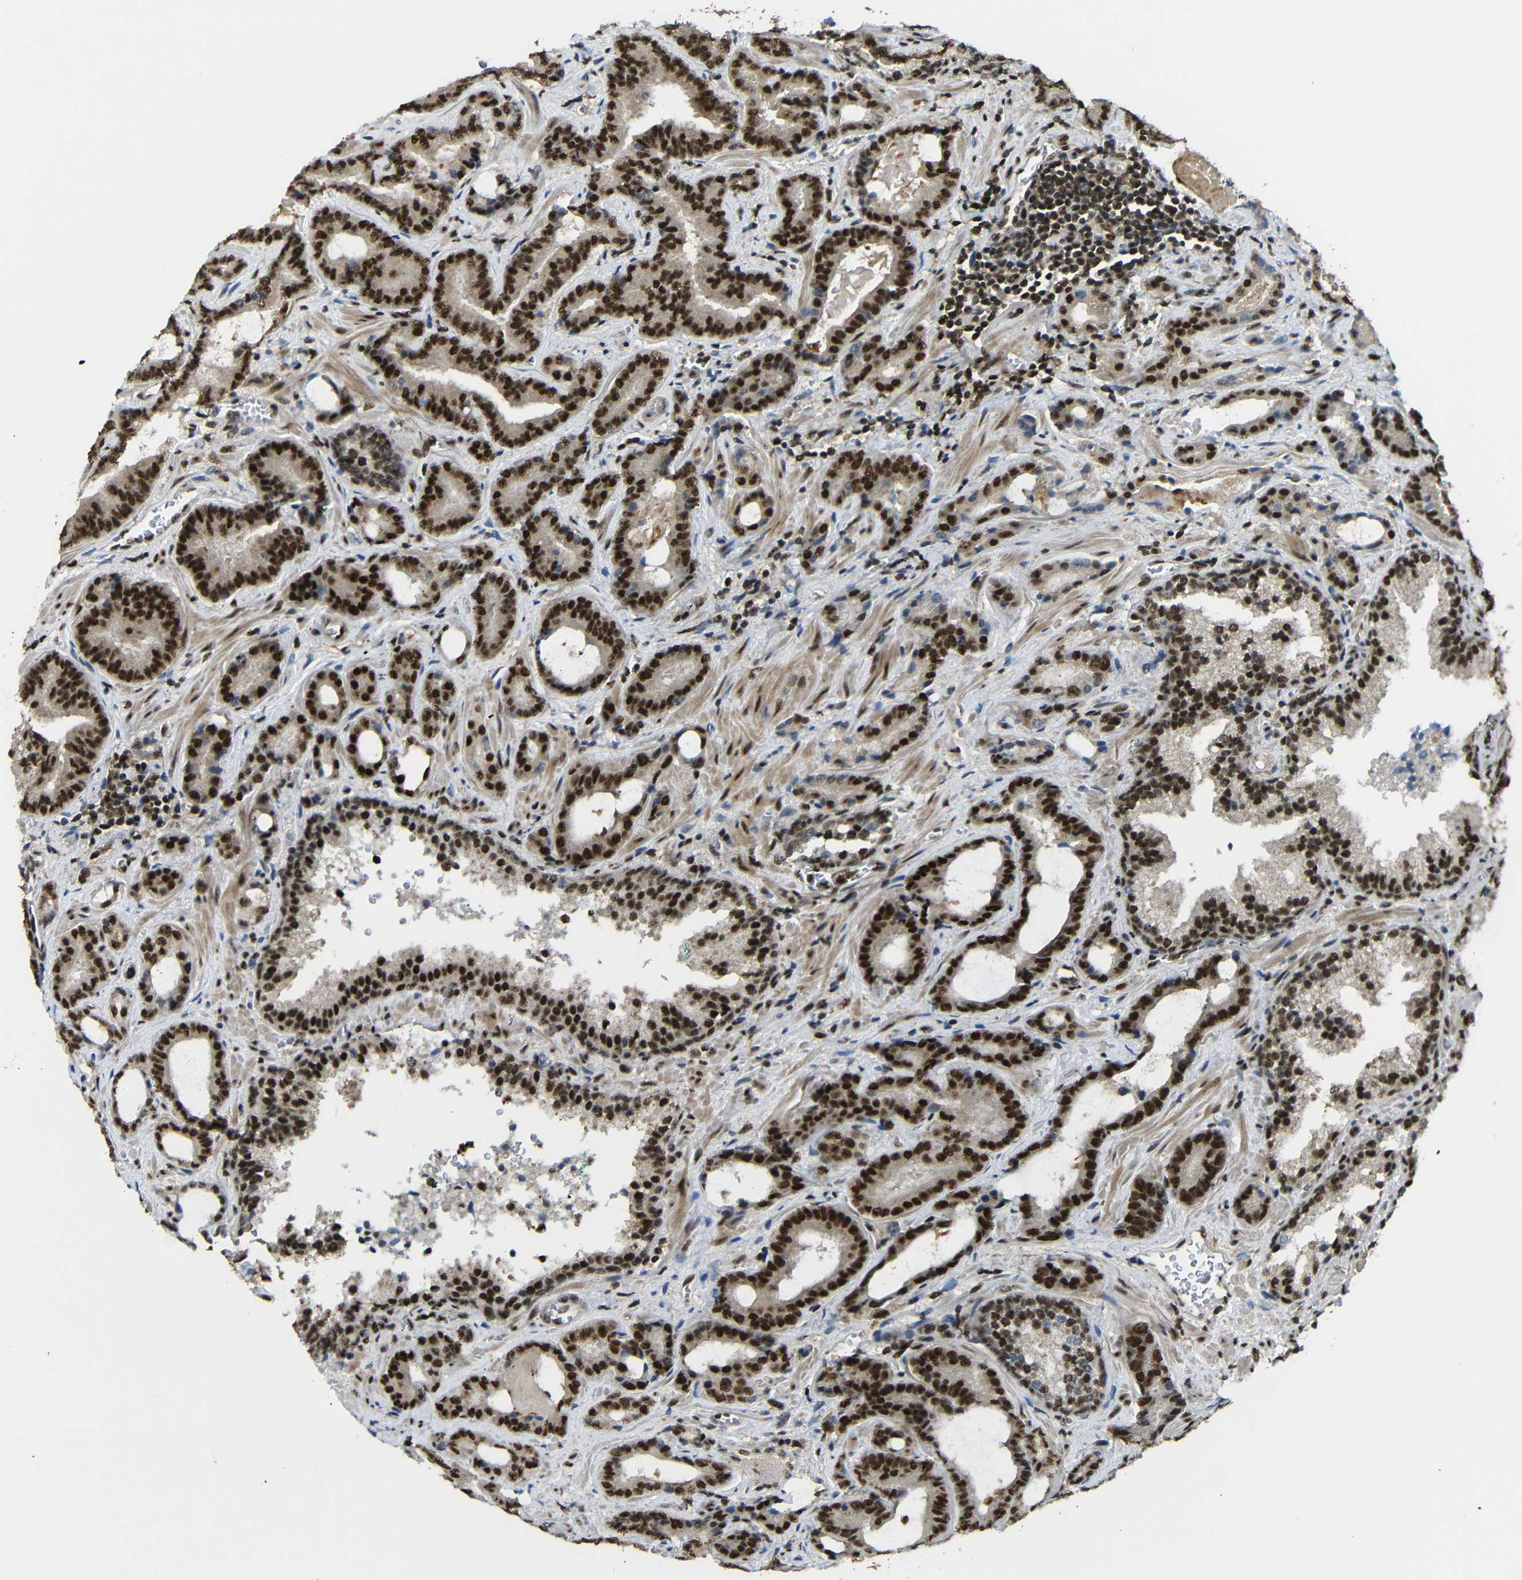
{"staining": {"intensity": "strong", "quantity": ">75%", "location": "cytoplasmic/membranous,nuclear"}, "tissue": "prostate cancer", "cell_type": "Tumor cells", "image_type": "cancer", "snomed": [{"axis": "morphology", "description": "Adenocarcinoma, Low grade"}, {"axis": "topography", "description": "Prostate"}], "caption": "Adenocarcinoma (low-grade) (prostate) stained with a protein marker demonstrates strong staining in tumor cells.", "gene": "TCF7L2", "patient": {"sex": "male", "age": 60}}